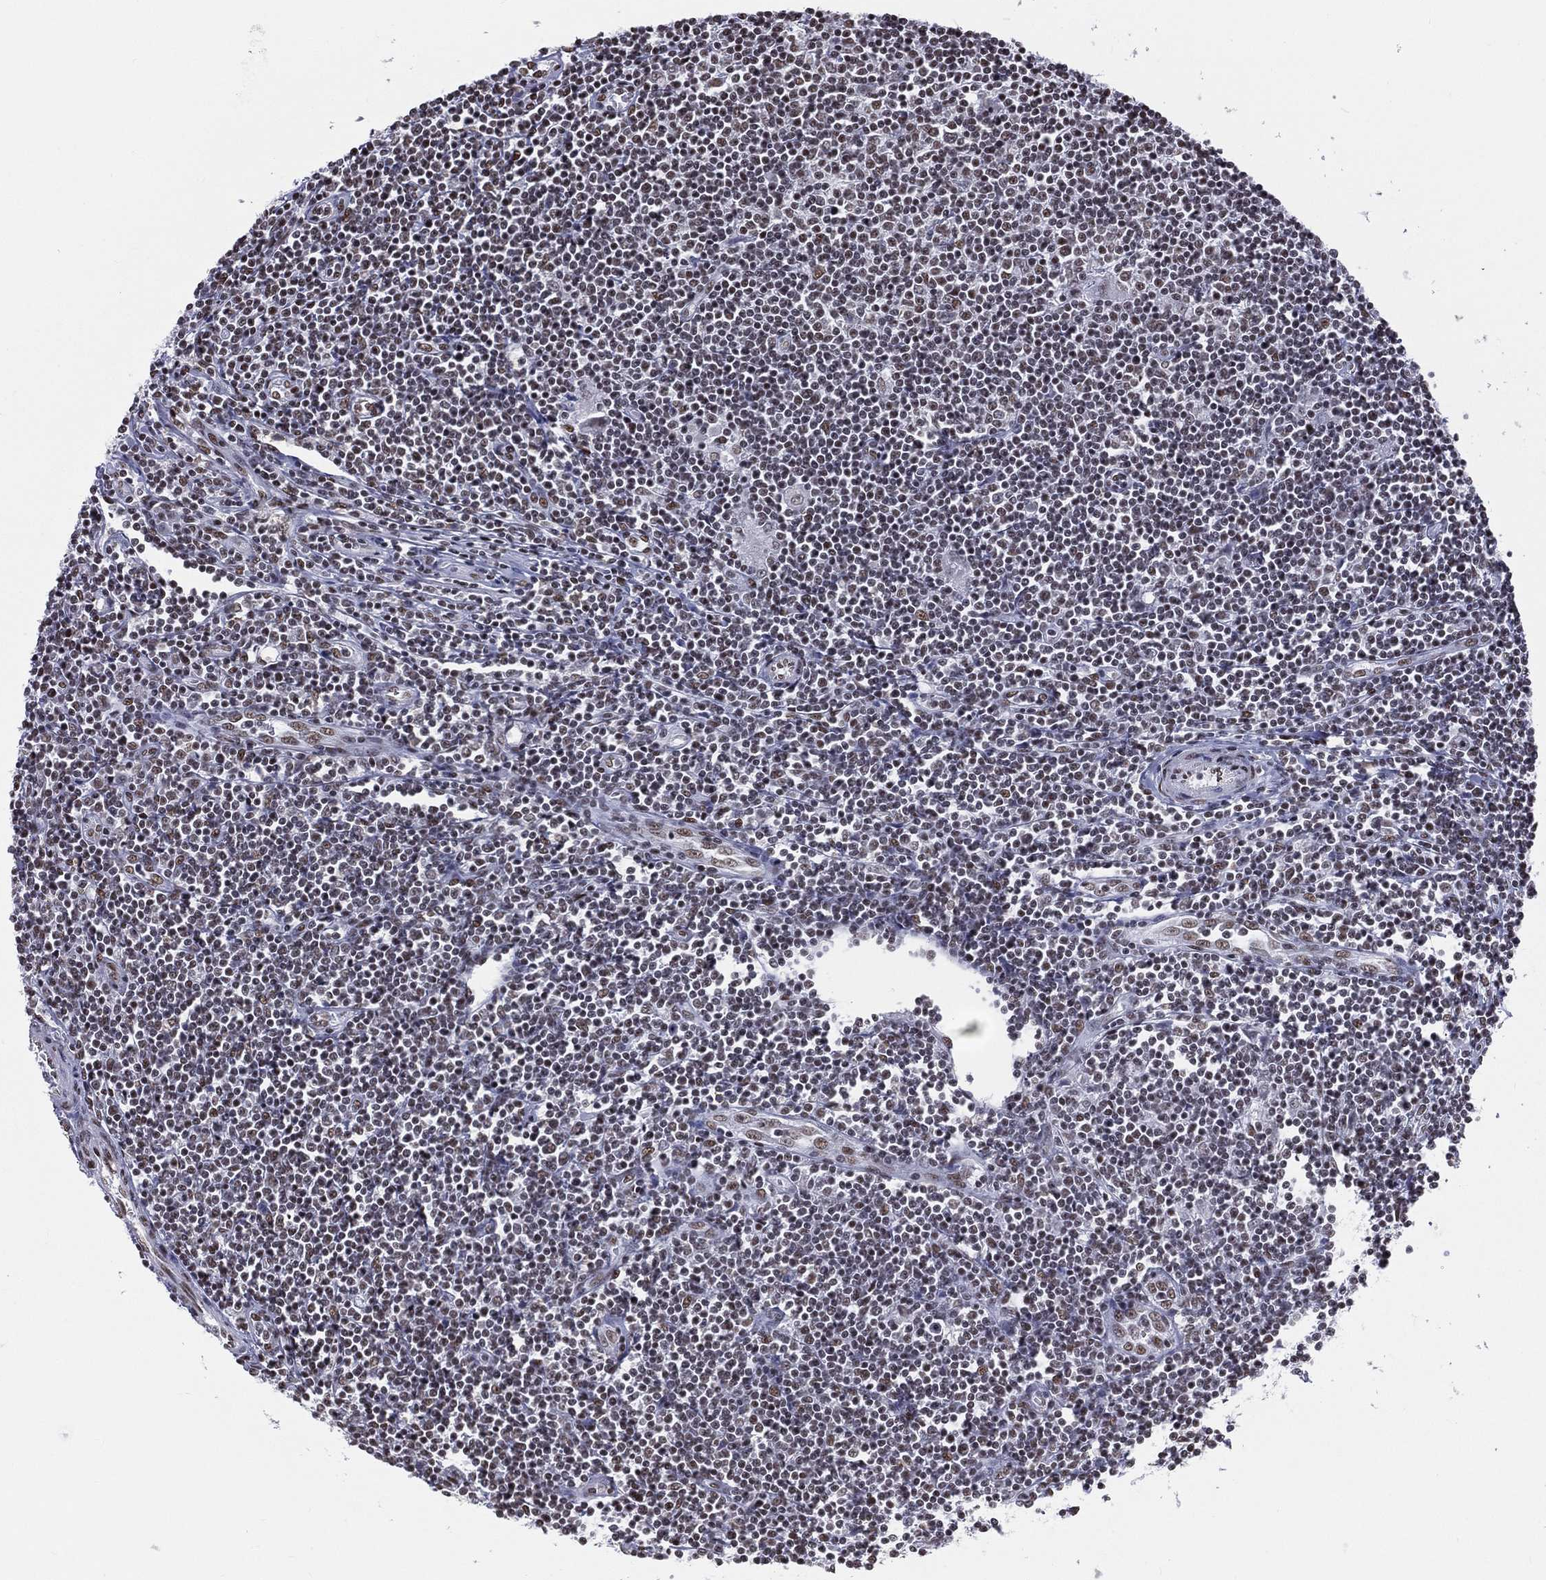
{"staining": {"intensity": "negative", "quantity": "none", "location": "none"}, "tissue": "lymphoma", "cell_type": "Tumor cells", "image_type": "cancer", "snomed": [{"axis": "morphology", "description": "Hodgkin's disease, NOS"}, {"axis": "topography", "description": "Lymph node"}], "caption": "This is an immunohistochemistry (IHC) micrograph of human Hodgkin's disease. There is no positivity in tumor cells.", "gene": "ZNF7", "patient": {"sex": "male", "age": 40}}